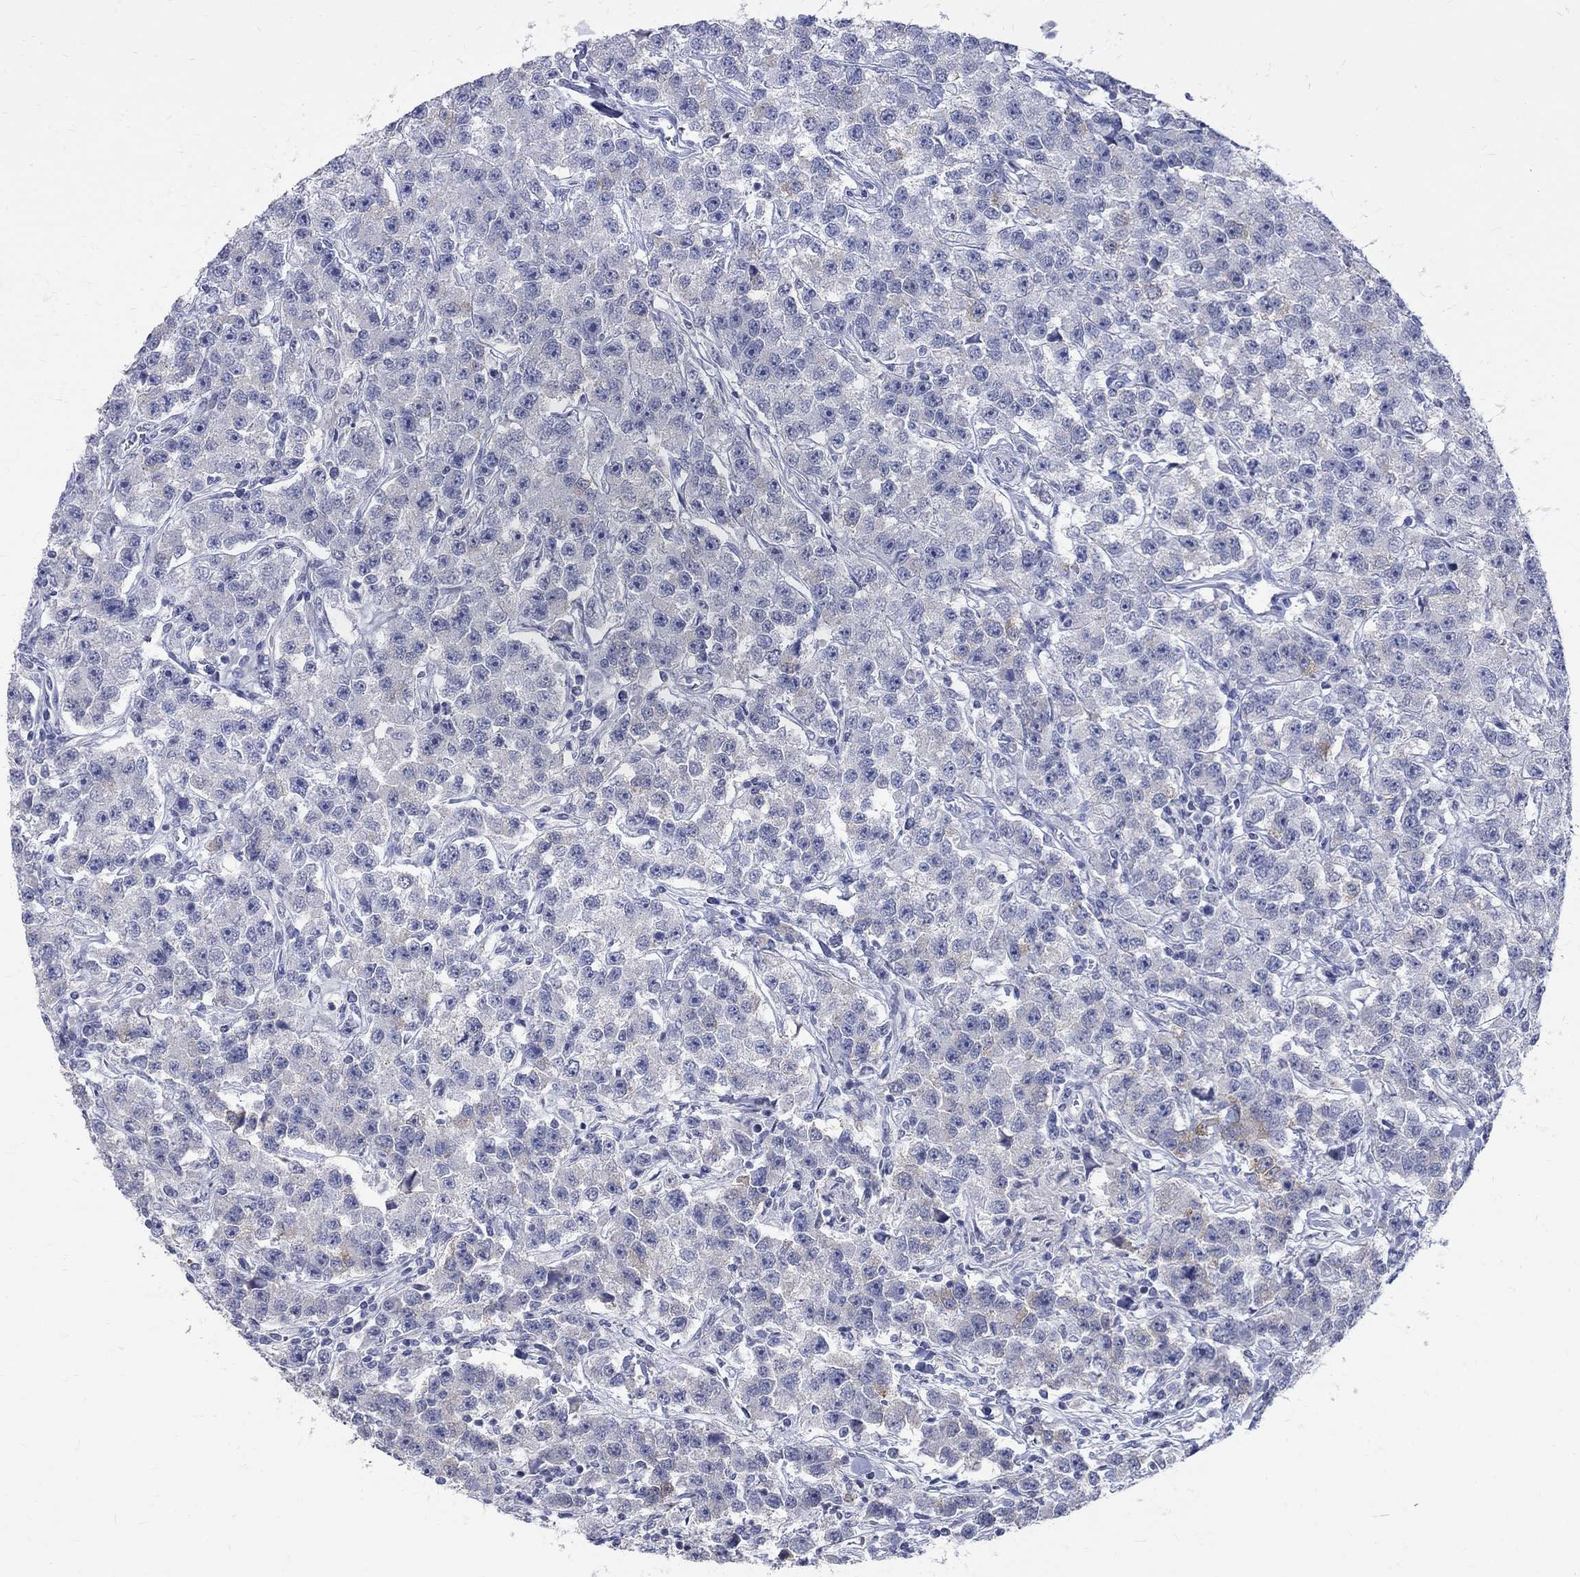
{"staining": {"intensity": "negative", "quantity": "none", "location": "none"}, "tissue": "testis cancer", "cell_type": "Tumor cells", "image_type": "cancer", "snomed": [{"axis": "morphology", "description": "Seminoma, NOS"}, {"axis": "topography", "description": "Testis"}], "caption": "Immunohistochemistry of human testis cancer demonstrates no expression in tumor cells.", "gene": "MAGEB6", "patient": {"sex": "male", "age": 59}}